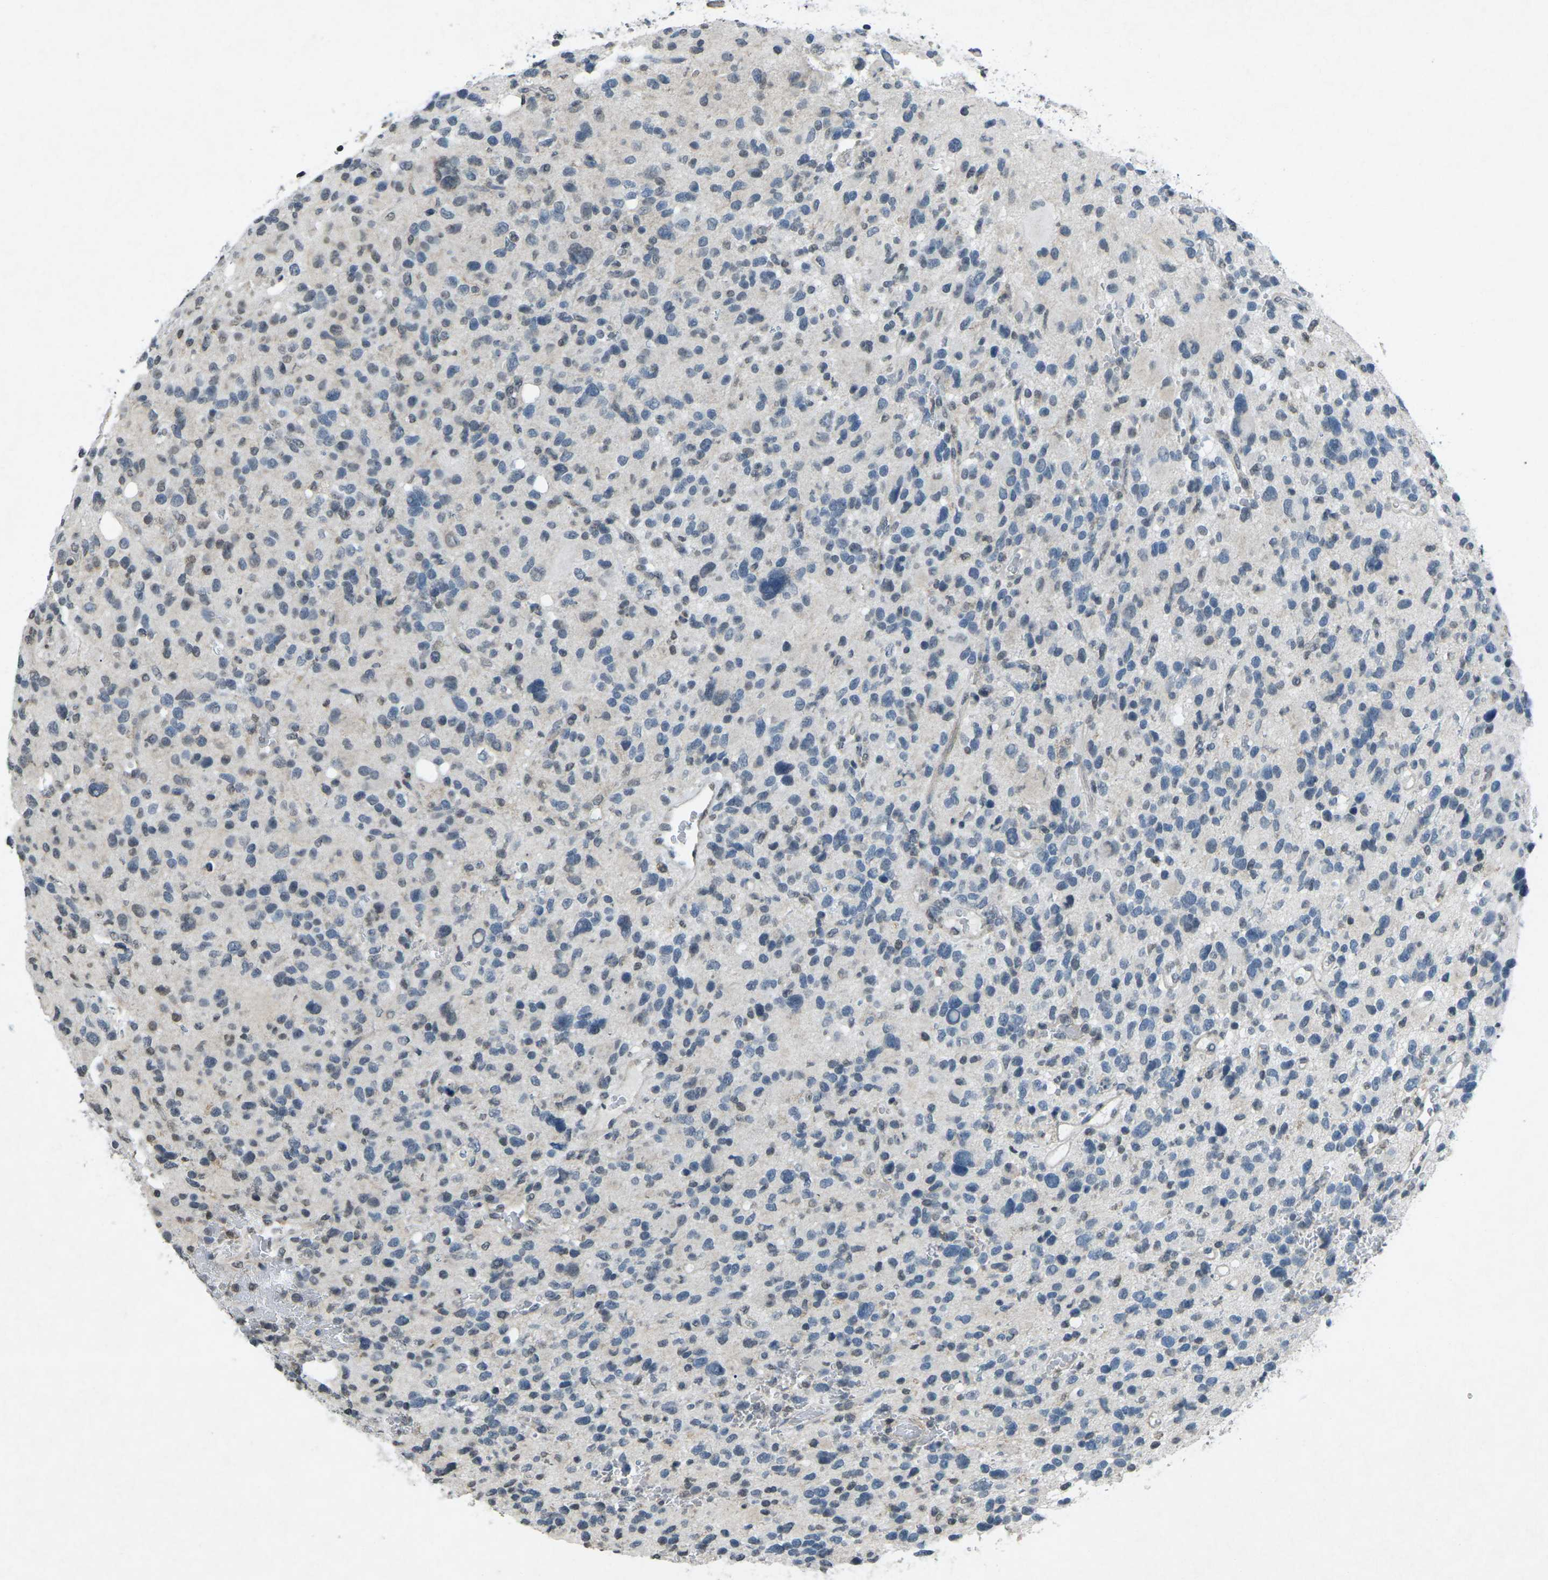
{"staining": {"intensity": "weak", "quantity": "<25%", "location": "nuclear"}, "tissue": "glioma", "cell_type": "Tumor cells", "image_type": "cancer", "snomed": [{"axis": "morphology", "description": "Glioma, malignant, High grade"}, {"axis": "topography", "description": "Brain"}], "caption": "The photomicrograph demonstrates no significant expression in tumor cells of glioma.", "gene": "TFR2", "patient": {"sex": "male", "age": 48}}